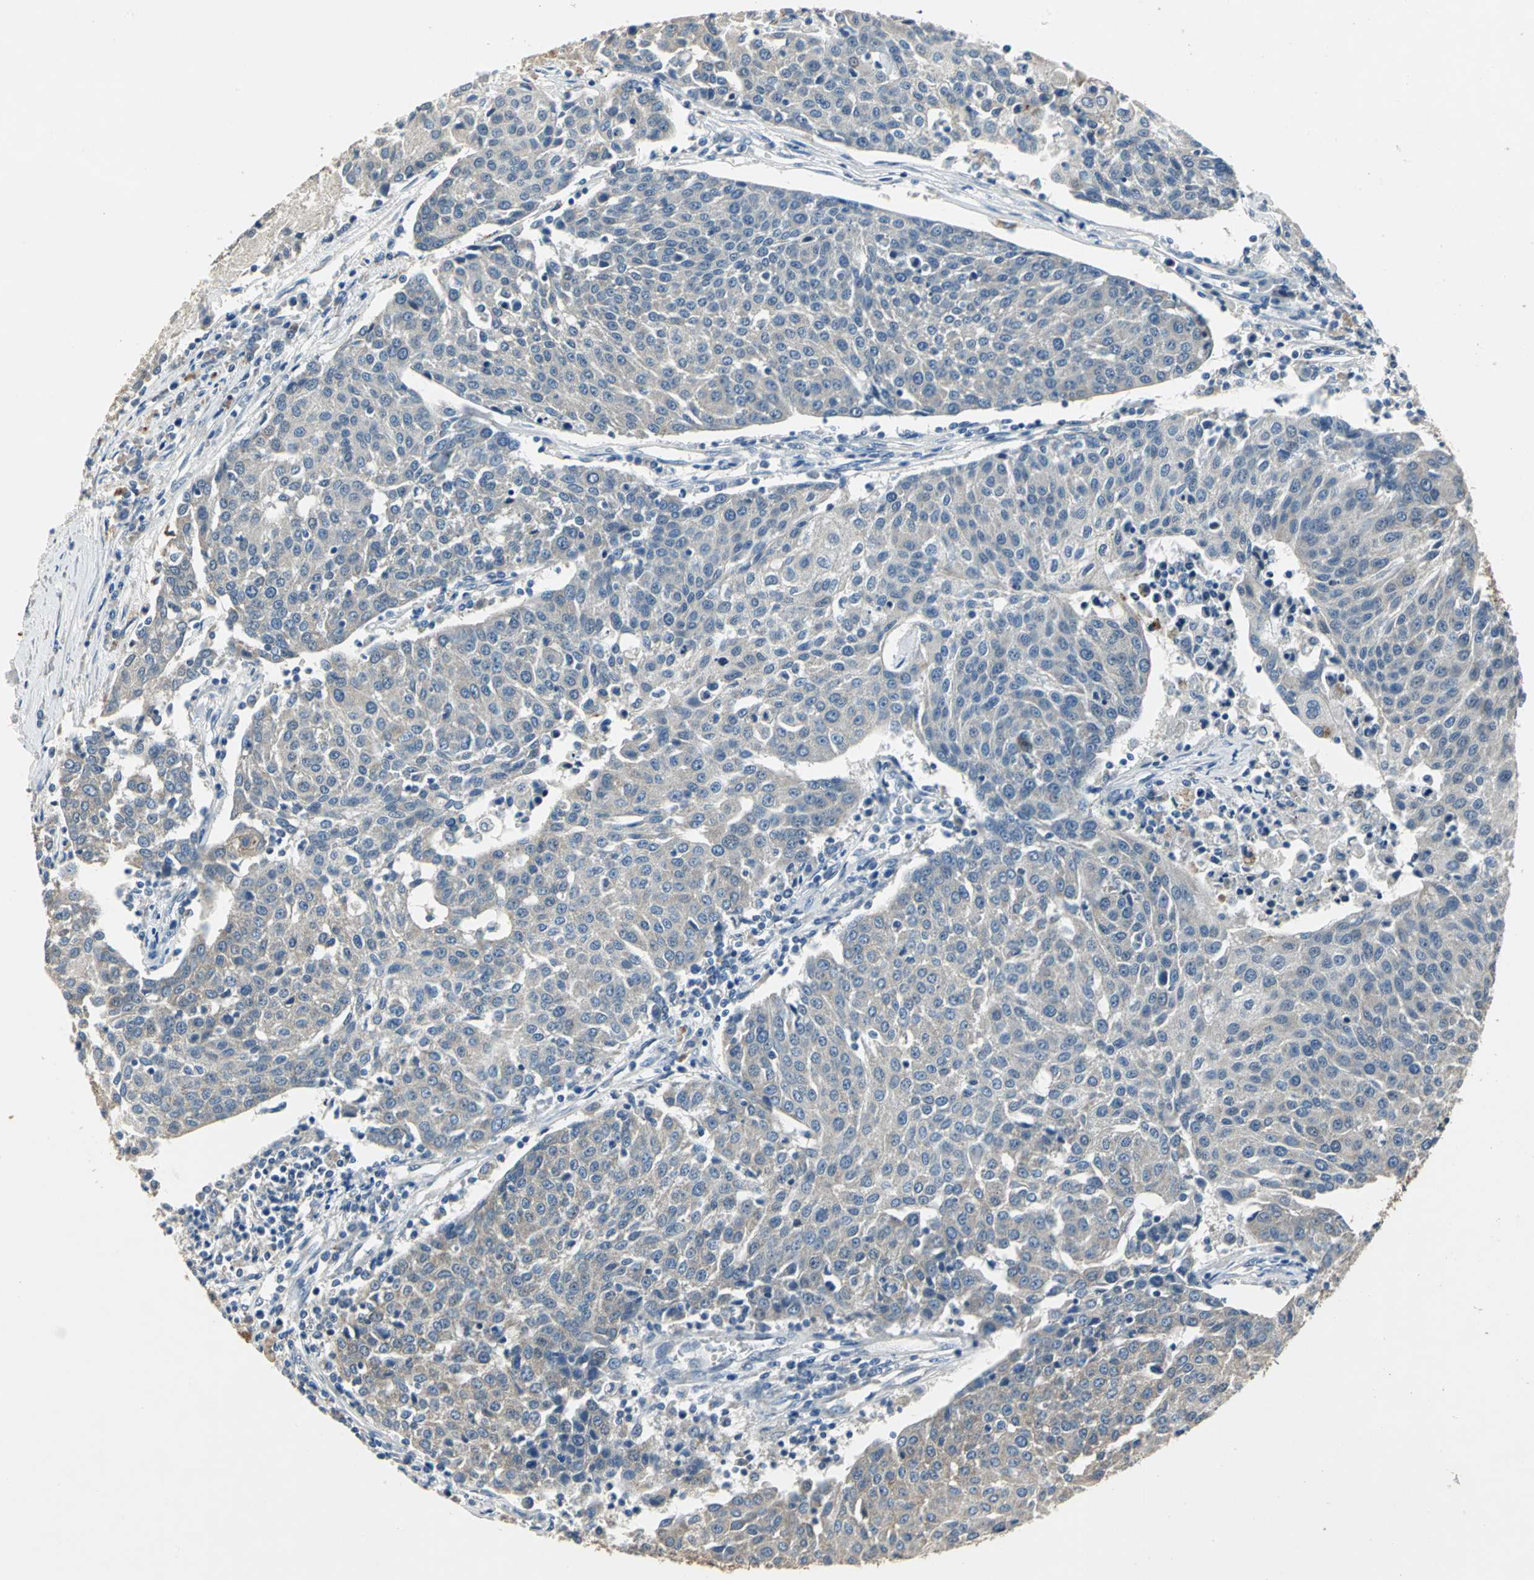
{"staining": {"intensity": "weak", "quantity": ">75%", "location": "cytoplasmic/membranous"}, "tissue": "urothelial cancer", "cell_type": "Tumor cells", "image_type": "cancer", "snomed": [{"axis": "morphology", "description": "Urothelial carcinoma, High grade"}, {"axis": "topography", "description": "Urinary bladder"}], "caption": "Urothelial carcinoma (high-grade) tissue shows weak cytoplasmic/membranous positivity in about >75% of tumor cells Immunohistochemistry stains the protein in brown and the nuclei are stained blue.", "gene": "OCLN", "patient": {"sex": "female", "age": 85}}